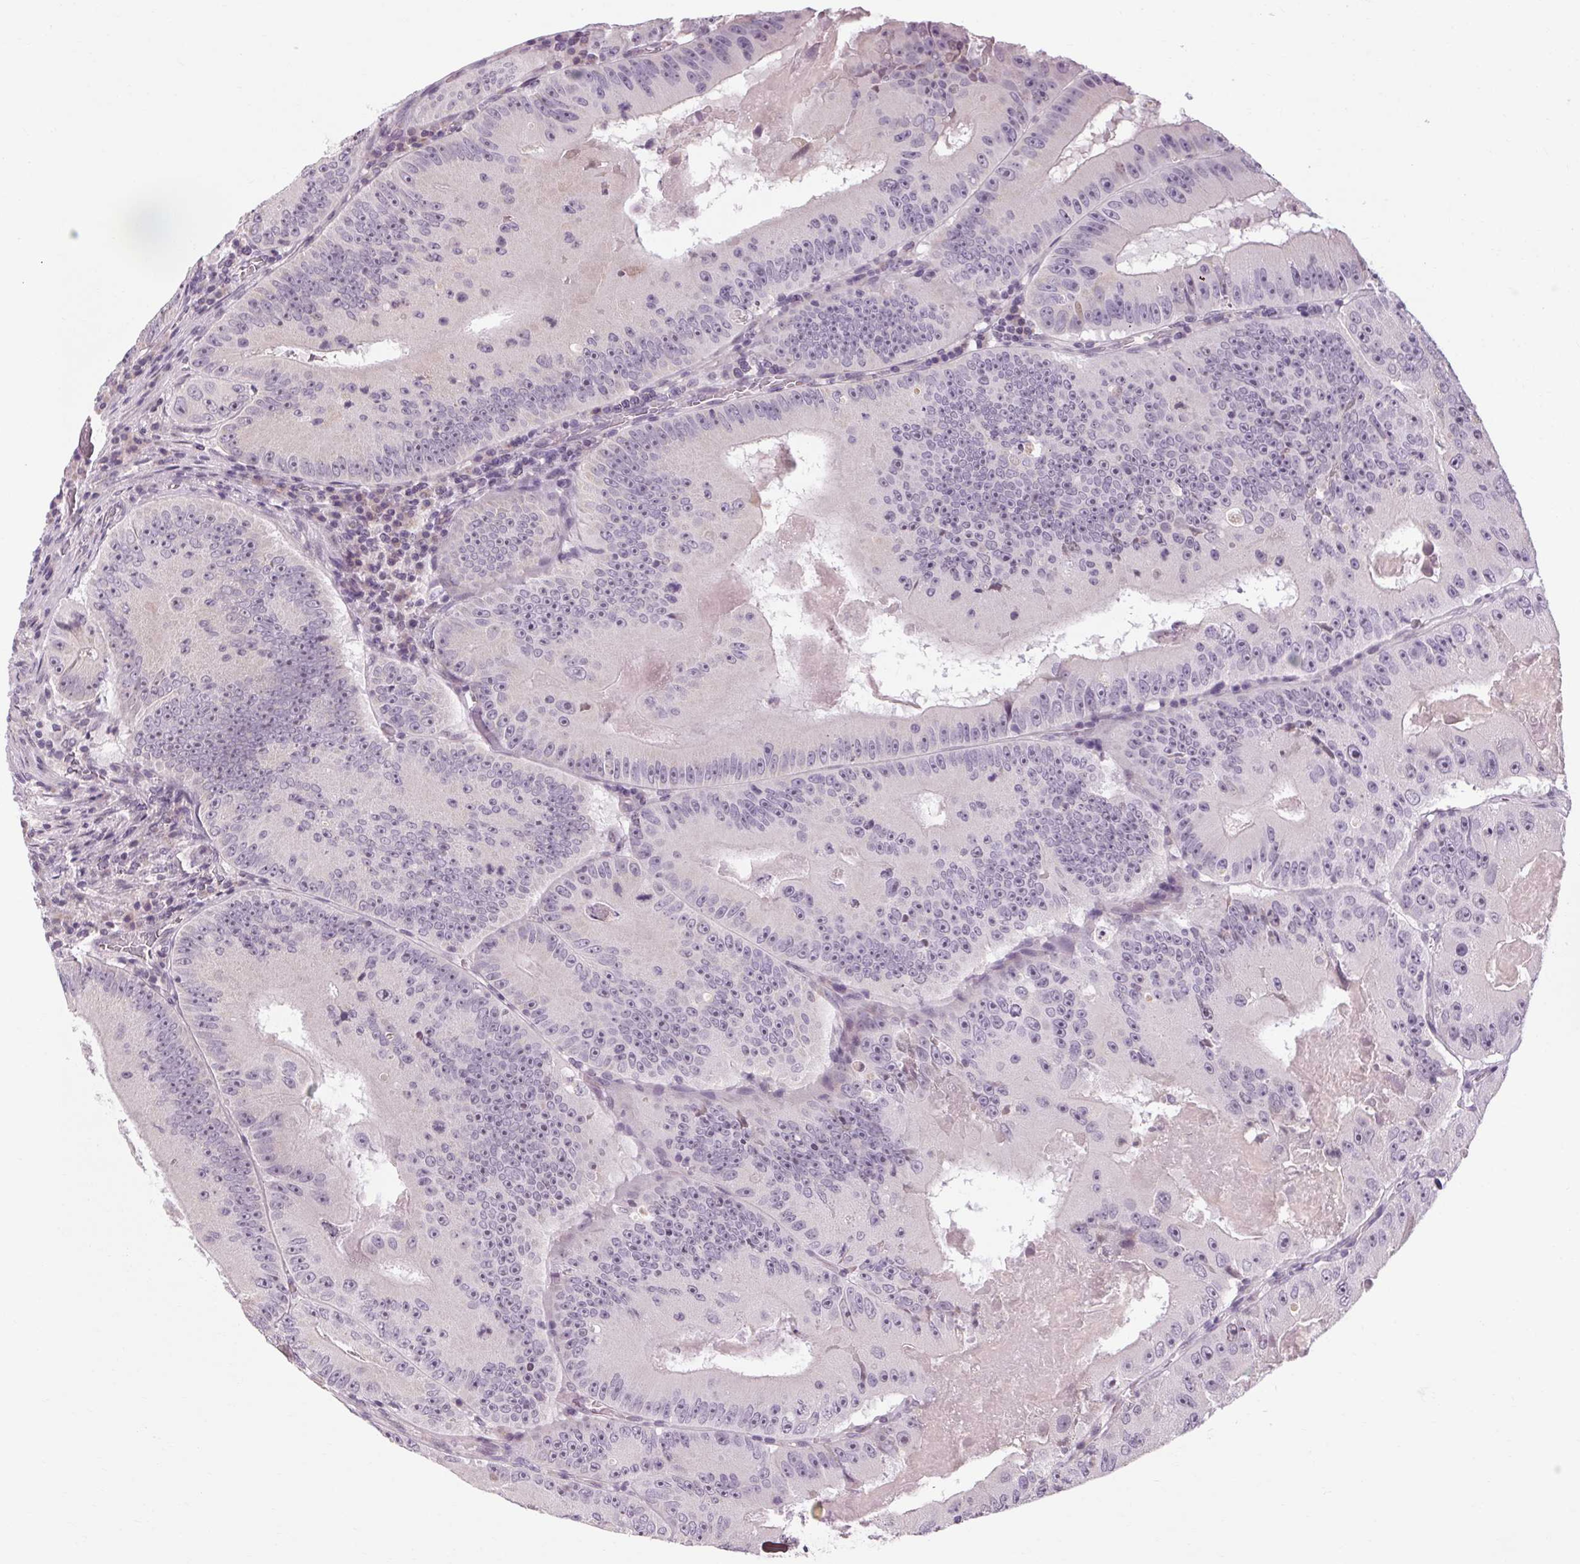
{"staining": {"intensity": "negative", "quantity": "none", "location": "none"}, "tissue": "colorectal cancer", "cell_type": "Tumor cells", "image_type": "cancer", "snomed": [{"axis": "morphology", "description": "Adenocarcinoma, NOS"}, {"axis": "topography", "description": "Colon"}], "caption": "Tumor cells show no significant positivity in colorectal cancer.", "gene": "KLHL40", "patient": {"sex": "female", "age": 86}}